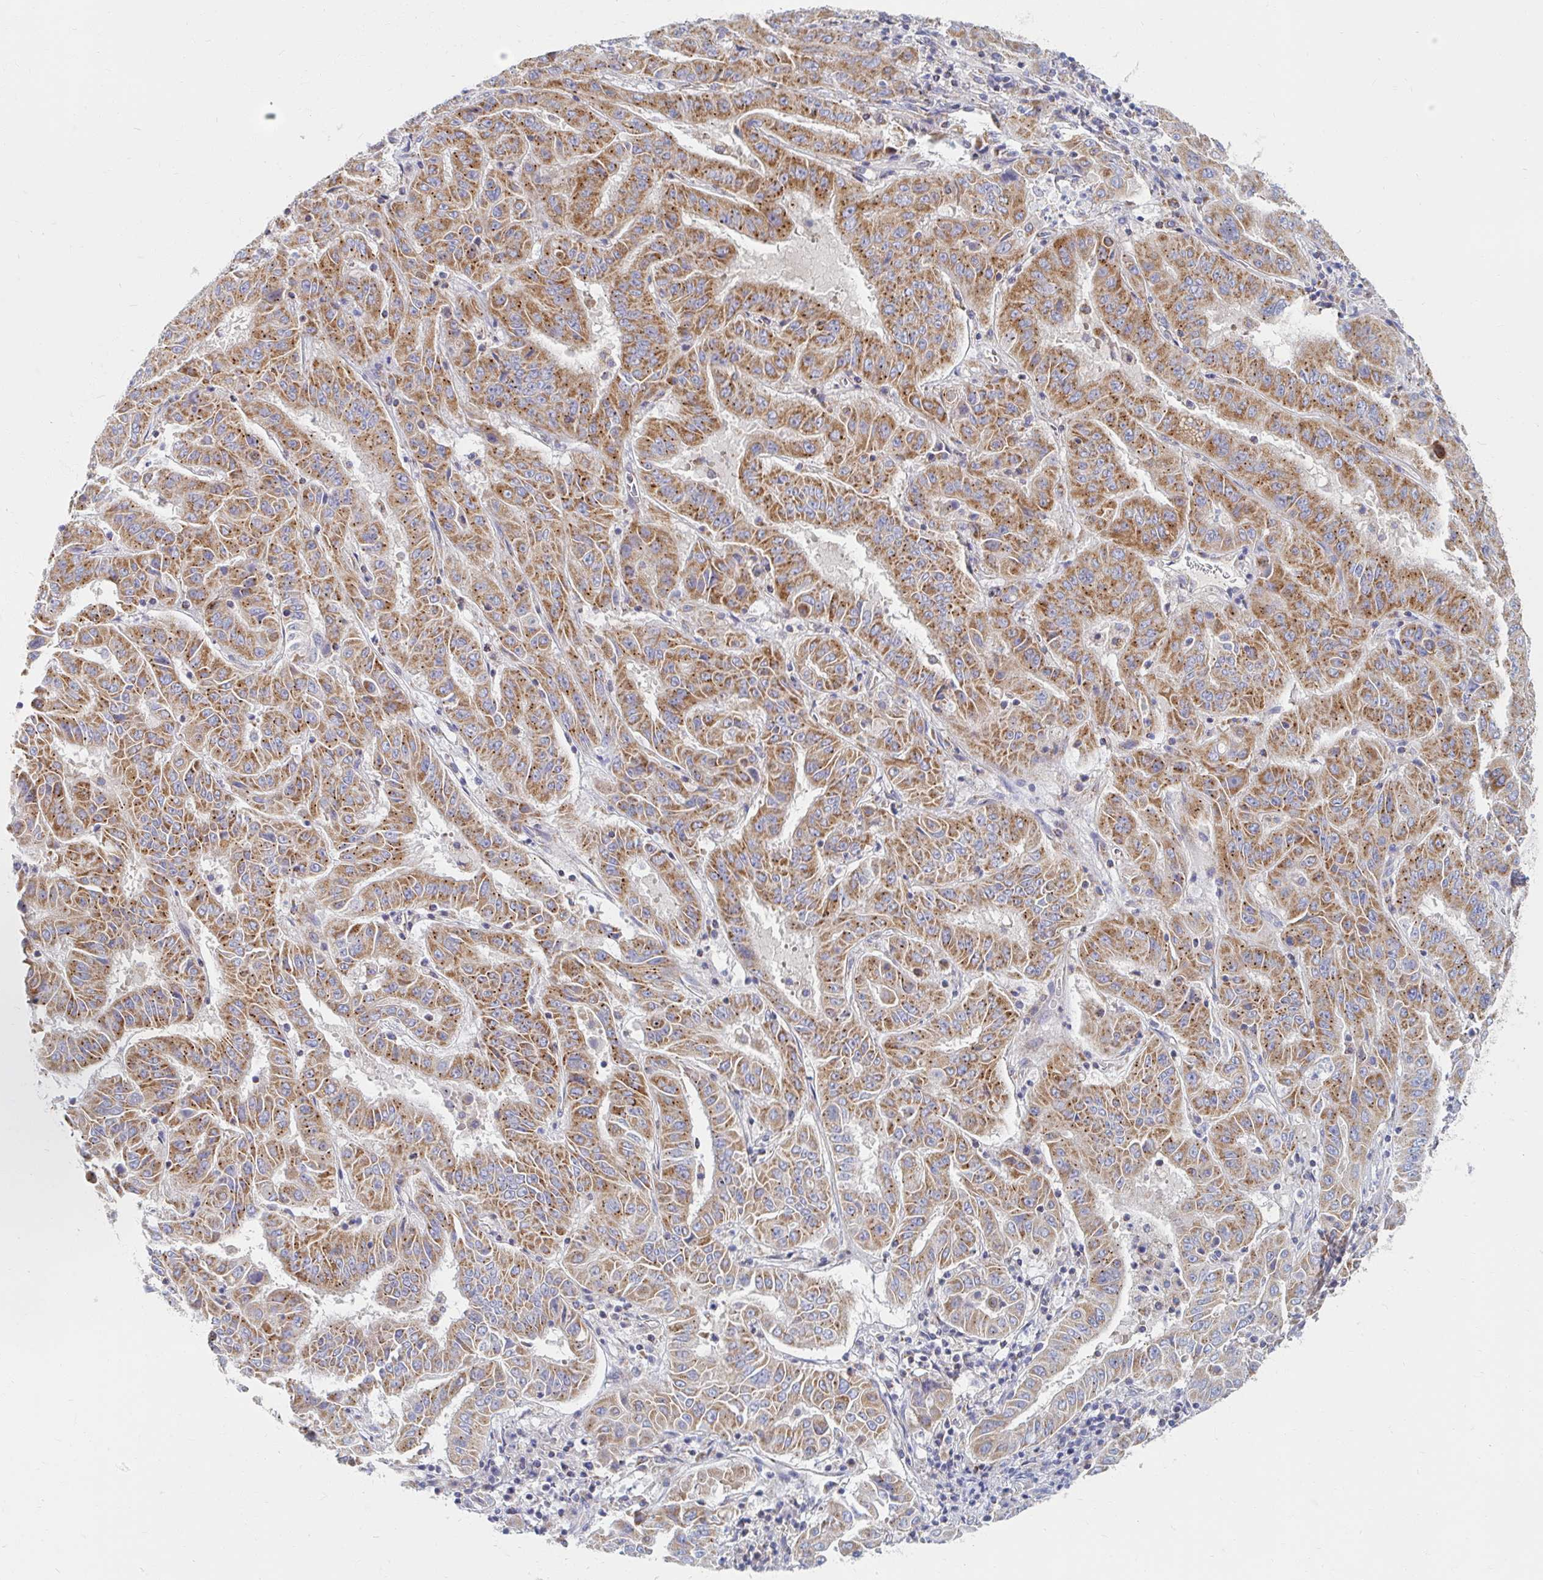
{"staining": {"intensity": "moderate", "quantity": ">75%", "location": "cytoplasmic/membranous"}, "tissue": "pancreatic cancer", "cell_type": "Tumor cells", "image_type": "cancer", "snomed": [{"axis": "morphology", "description": "Adenocarcinoma, NOS"}, {"axis": "topography", "description": "Pancreas"}], "caption": "Brown immunohistochemical staining in human pancreatic cancer (adenocarcinoma) shows moderate cytoplasmic/membranous positivity in approximately >75% of tumor cells. (DAB (3,3'-diaminobenzidine) IHC, brown staining for protein, blue staining for nuclei).", "gene": "MAVS", "patient": {"sex": "male", "age": 63}}